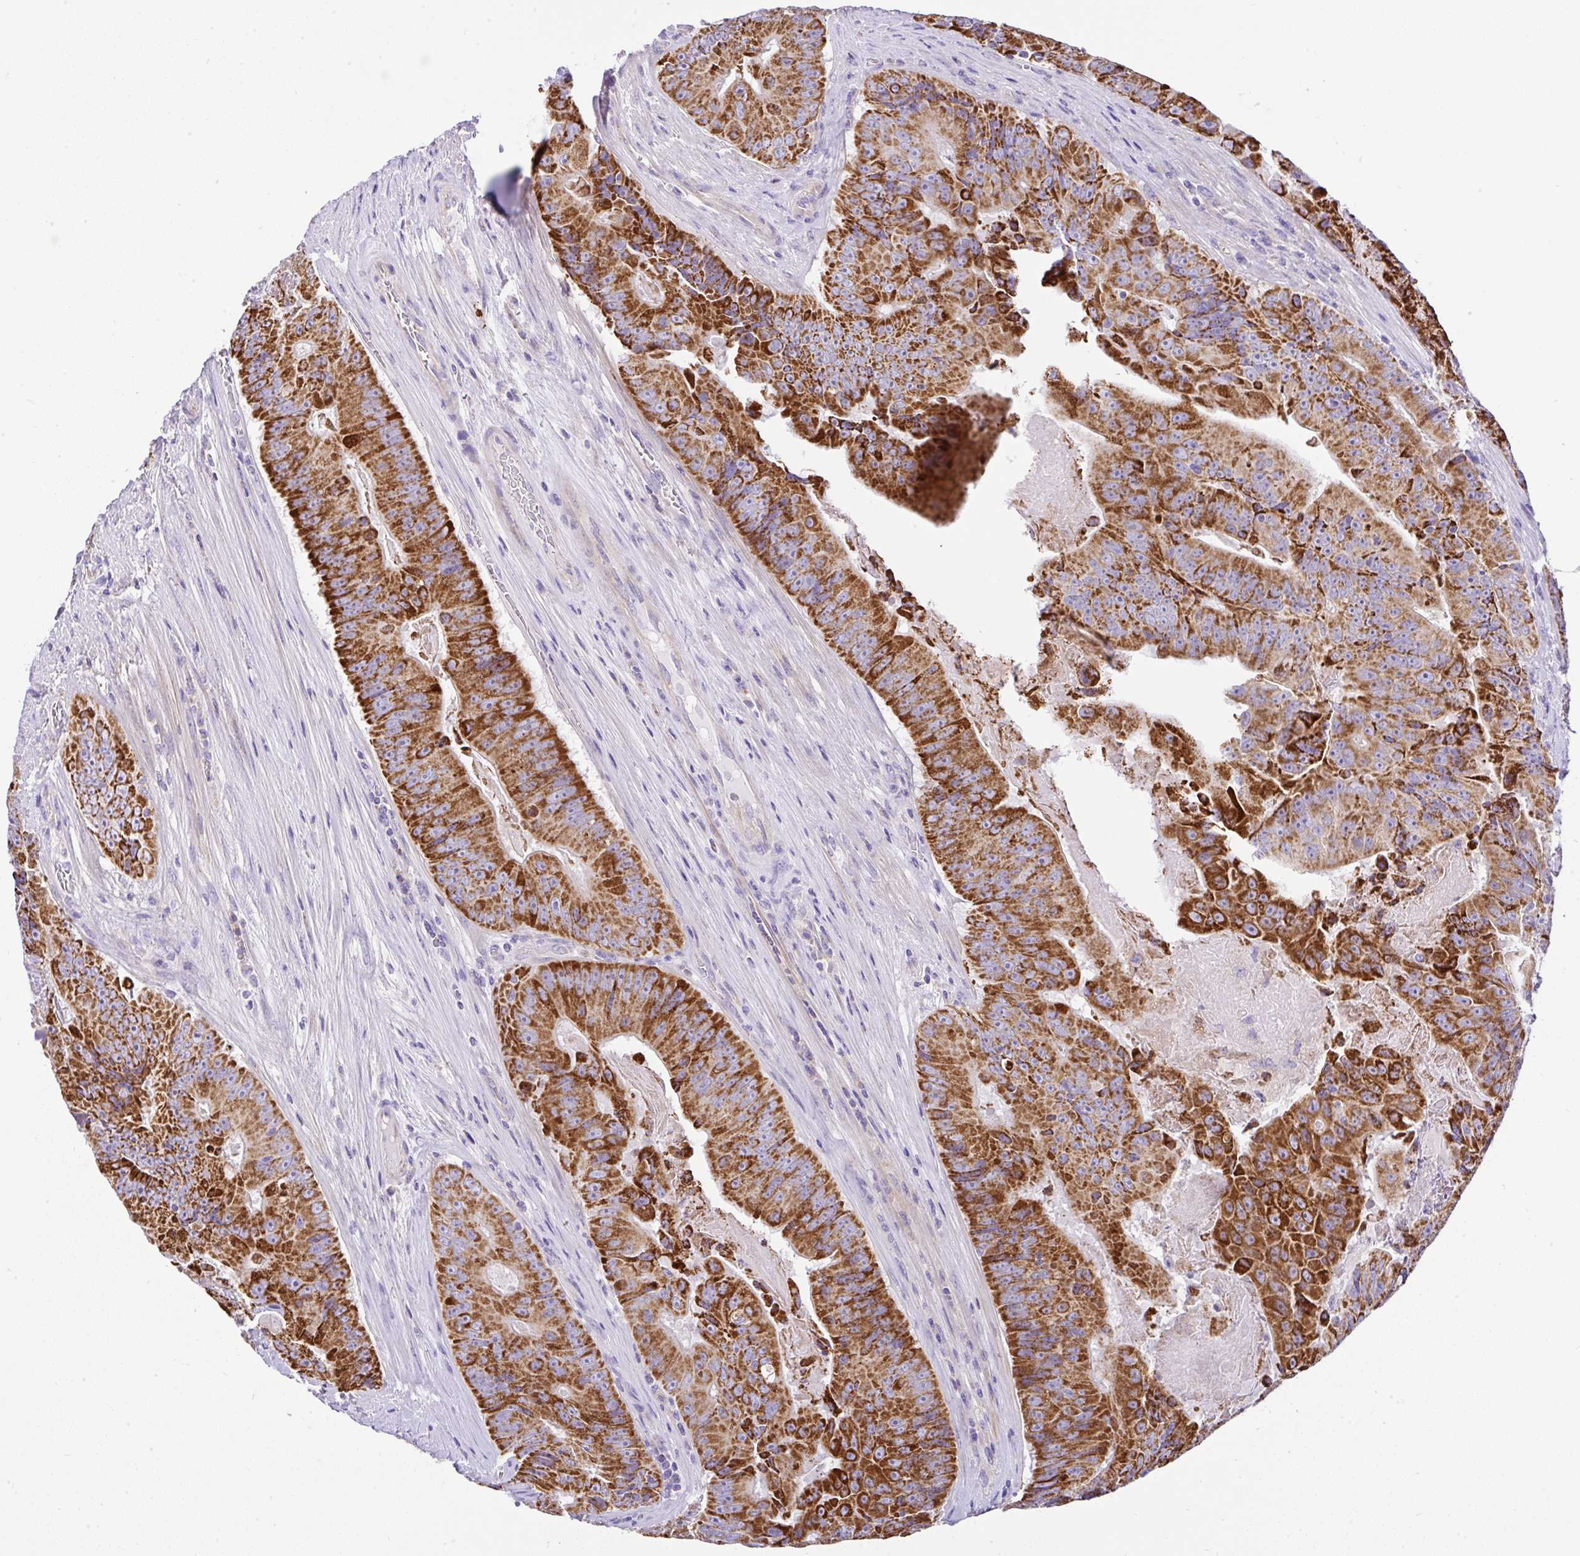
{"staining": {"intensity": "strong", "quantity": ">75%", "location": "cytoplasmic/membranous"}, "tissue": "colorectal cancer", "cell_type": "Tumor cells", "image_type": "cancer", "snomed": [{"axis": "morphology", "description": "Adenocarcinoma, NOS"}, {"axis": "topography", "description": "Colon"}], "caption": "A brown stain shows strong cytoplasmic/membranous staining of a protein in human colorectal cancer tumor cells.", "gene": "SLC13A1", "patient": {"sex": "female", "age": 86}}